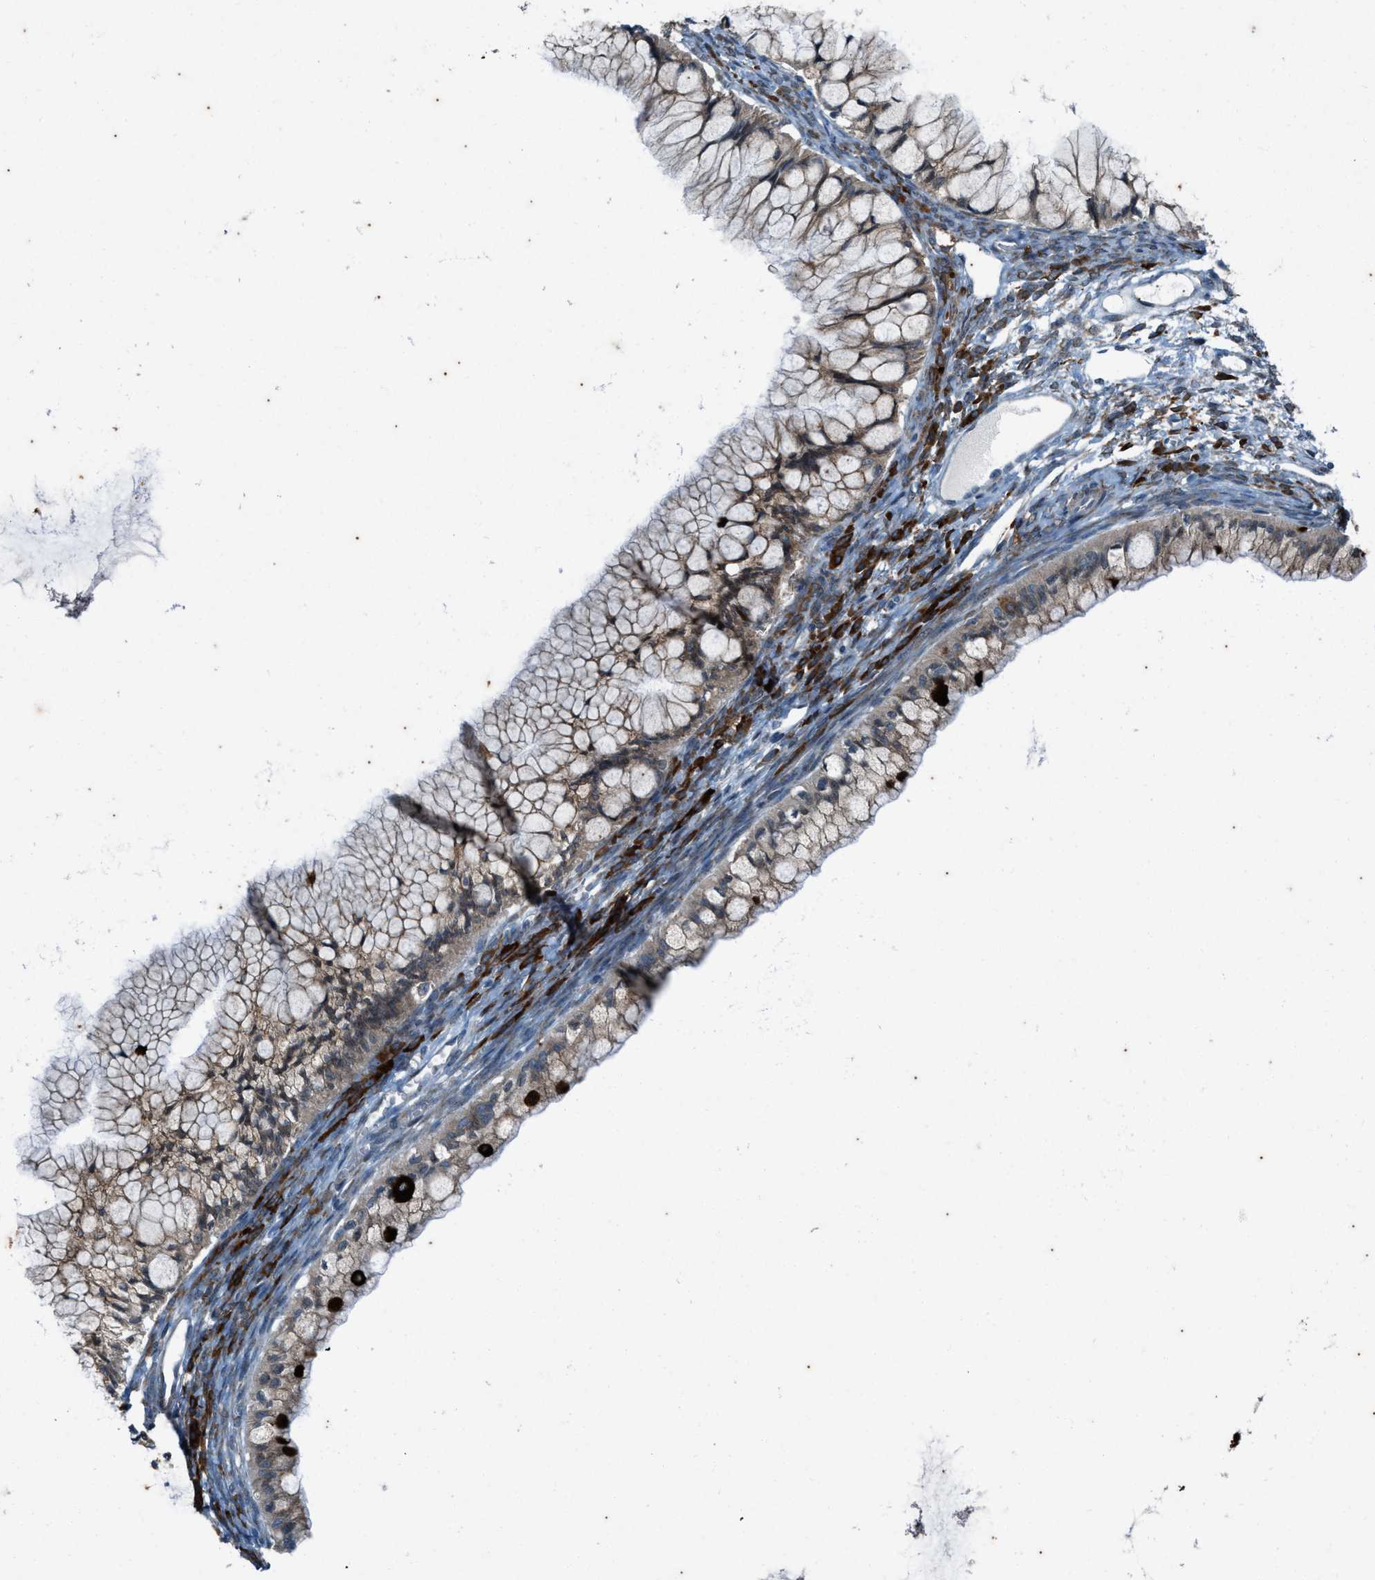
{"staining": {"intensity": "weak", "quantity": ">75%", "location": "cytoplasmic/membranous"}, "tissue": "ovarian cancer", "cell_type": "Tumor cells", "image_type": "cancer", "snomed": [{"axis": "morphology", "description": "Cystadenocarcinoma, mucinous, NOS"}, {"axis": "topography", "description": "Ovary"}], "caption": "High-magnification brightfield microscopy of mucinous cystadenocarcinoma (ovarian) stained with DAB (brown) and counterstained with hematoxylin (blue). tumor cells exhibit weak cytoplasmic/membranous staining is appreciated in approximately>75% of cells.", "gene": "CHPF2", "patient": {"sex": "female", "age": 57}}